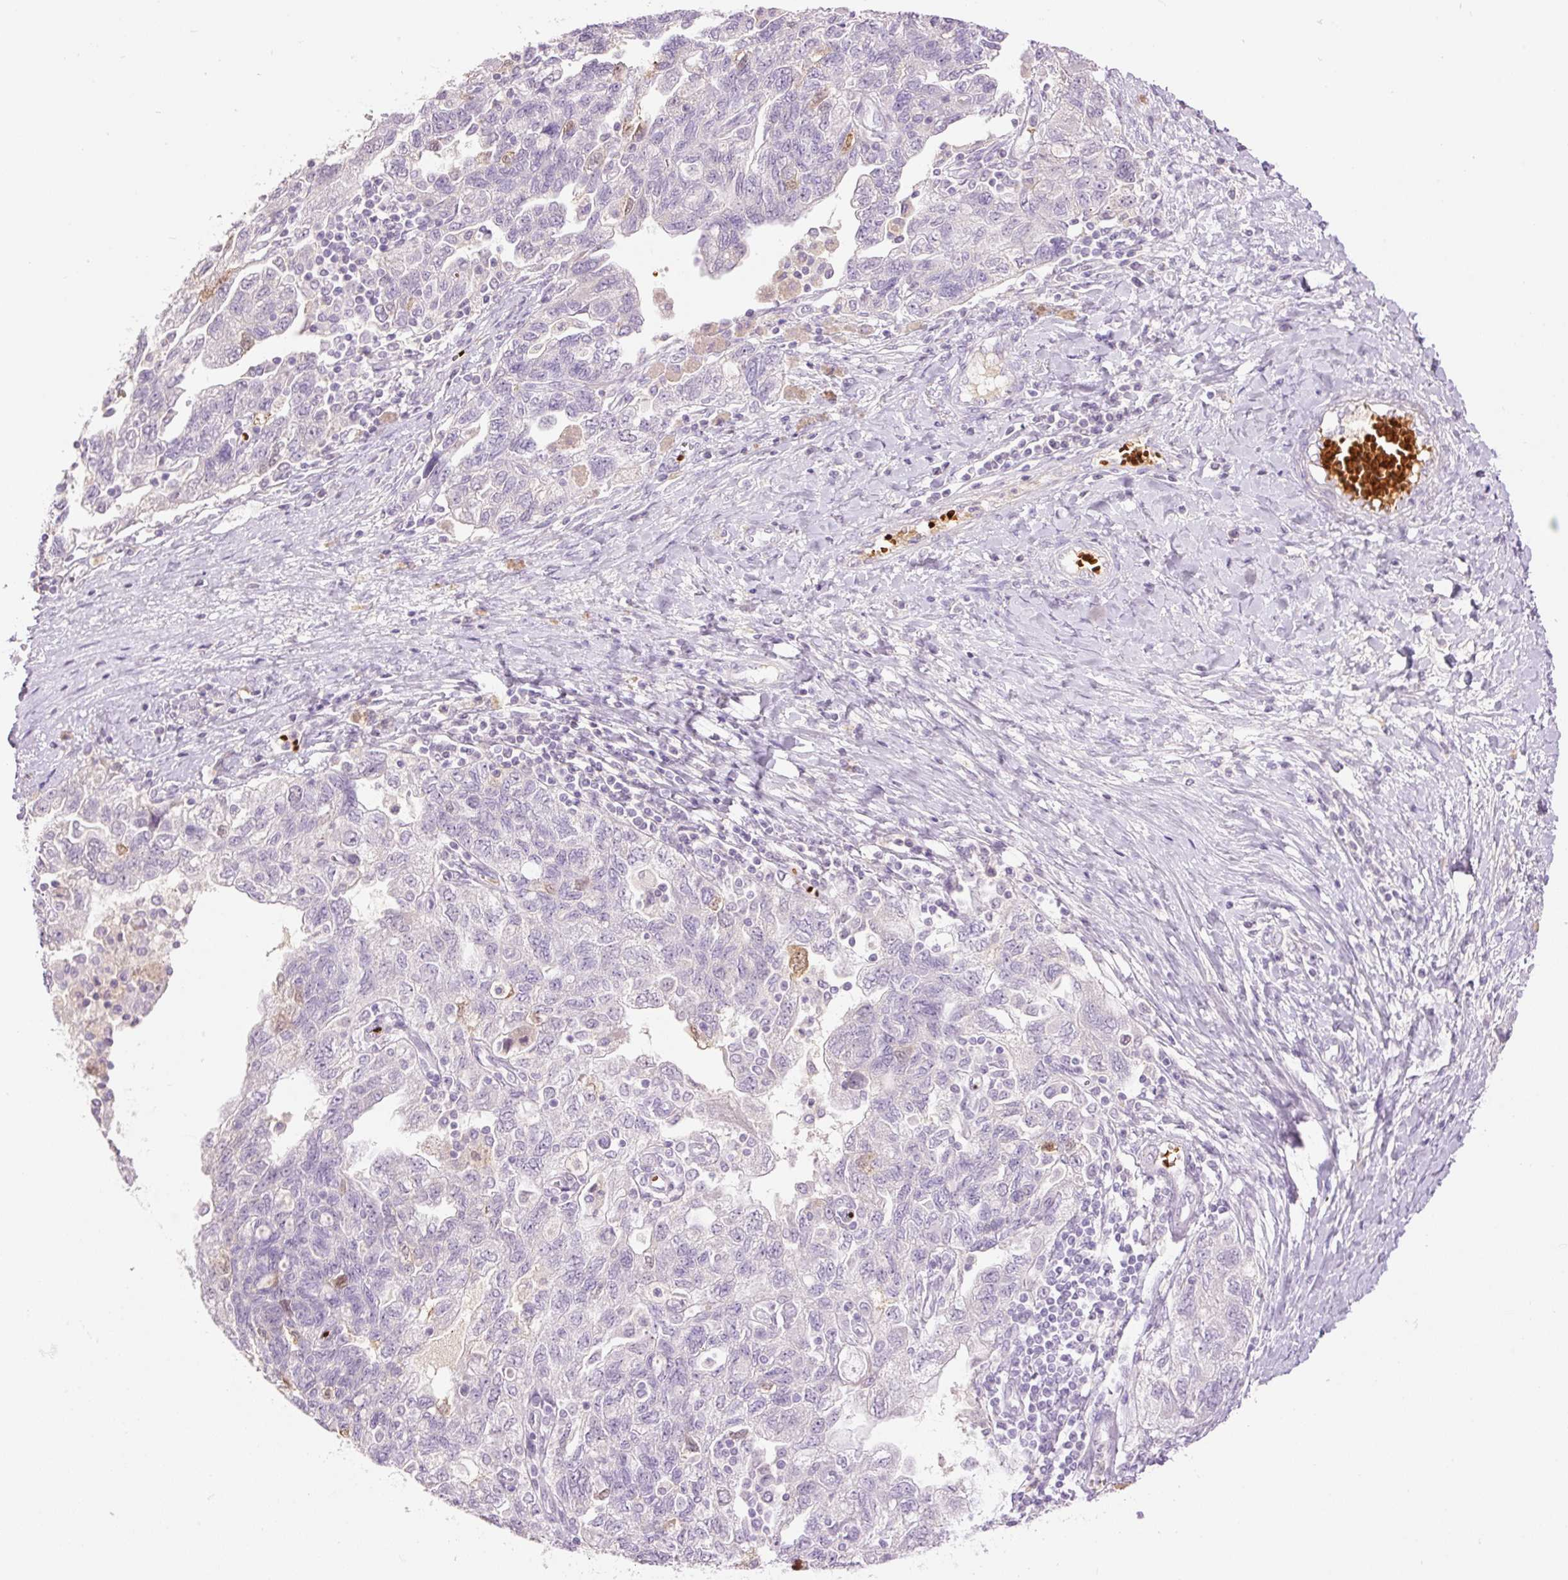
{"staining": {"intensity": "negative", "quantity": "none", "location": "none"}, "tissue": "ovarian cancer", "cell_type": "Tumor cells", "image_type": "cancer", "snomed": [{"axis": "morphology", "description": "Carcinoma, NOS"}, {"axis": "morphology", "description": "Cystadenocarcinoma, serous, NOS"}, {"axis": "topography", "description": "Ovary"}], "caption": "Tumor cells are negative for brown protein staining in serous cystadenocarcinoma (ovarian).", "gene": "LY6G6D", "patient": {"sex": "female", "age": 69}}